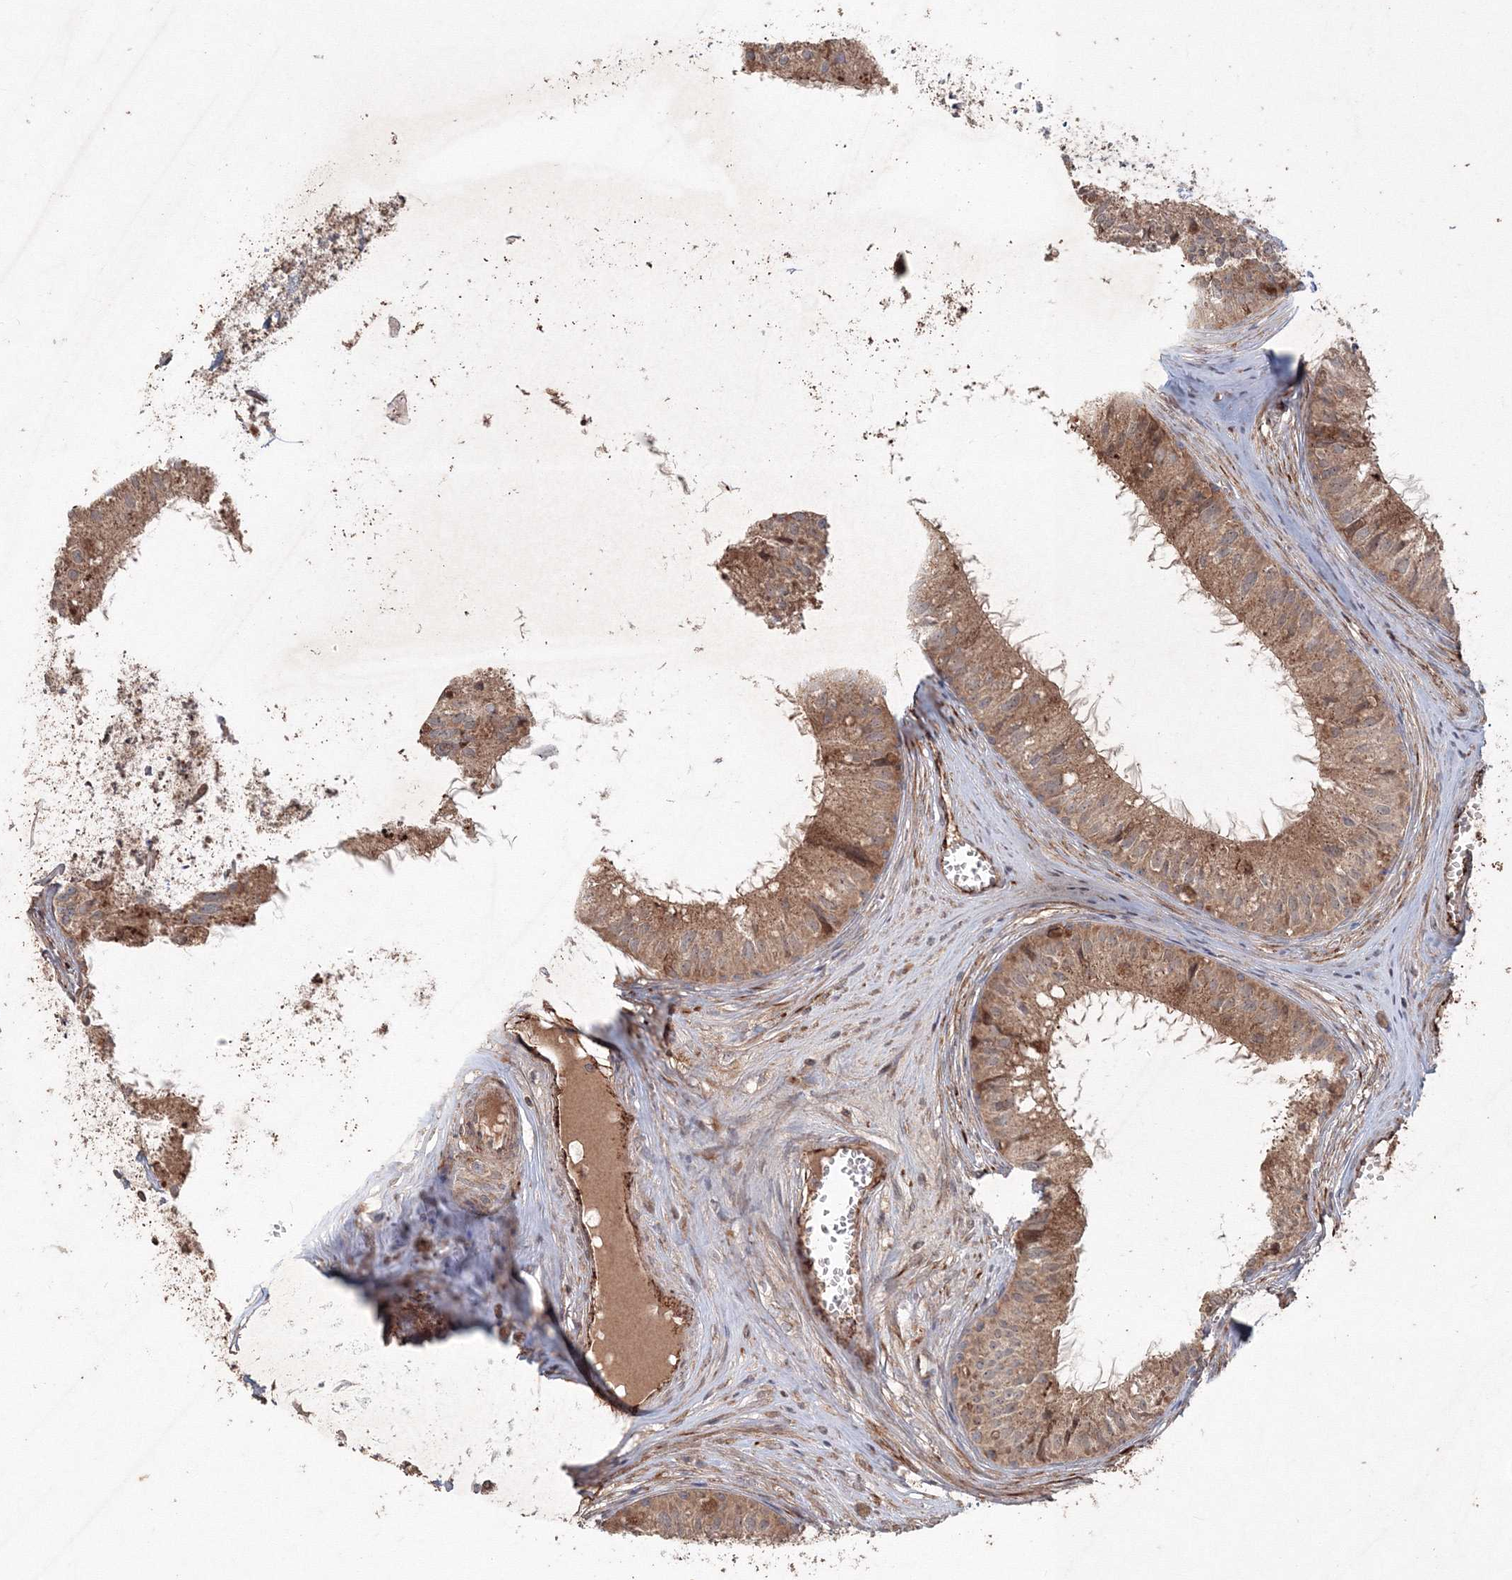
{"staining": {"intensity": "moderate", "quantity": ">75%", "location": "cytoplasmic/membranous"}, "tissue": "epididymis", "cell_type": "Glandular cells", "image_type": "normal", "snomed": [{"axis": "morphology", "description": "Normal tissue, NOS"}, {"axis": "topography", "description": "Epididymis"}], "caption": "Moderate cytoplasmic/membranous protein positivity is identified in about >75% of glandular cells in epididymis.", "gene": "ANAPC16", "patient": {"sex": "male", "age": 36}}